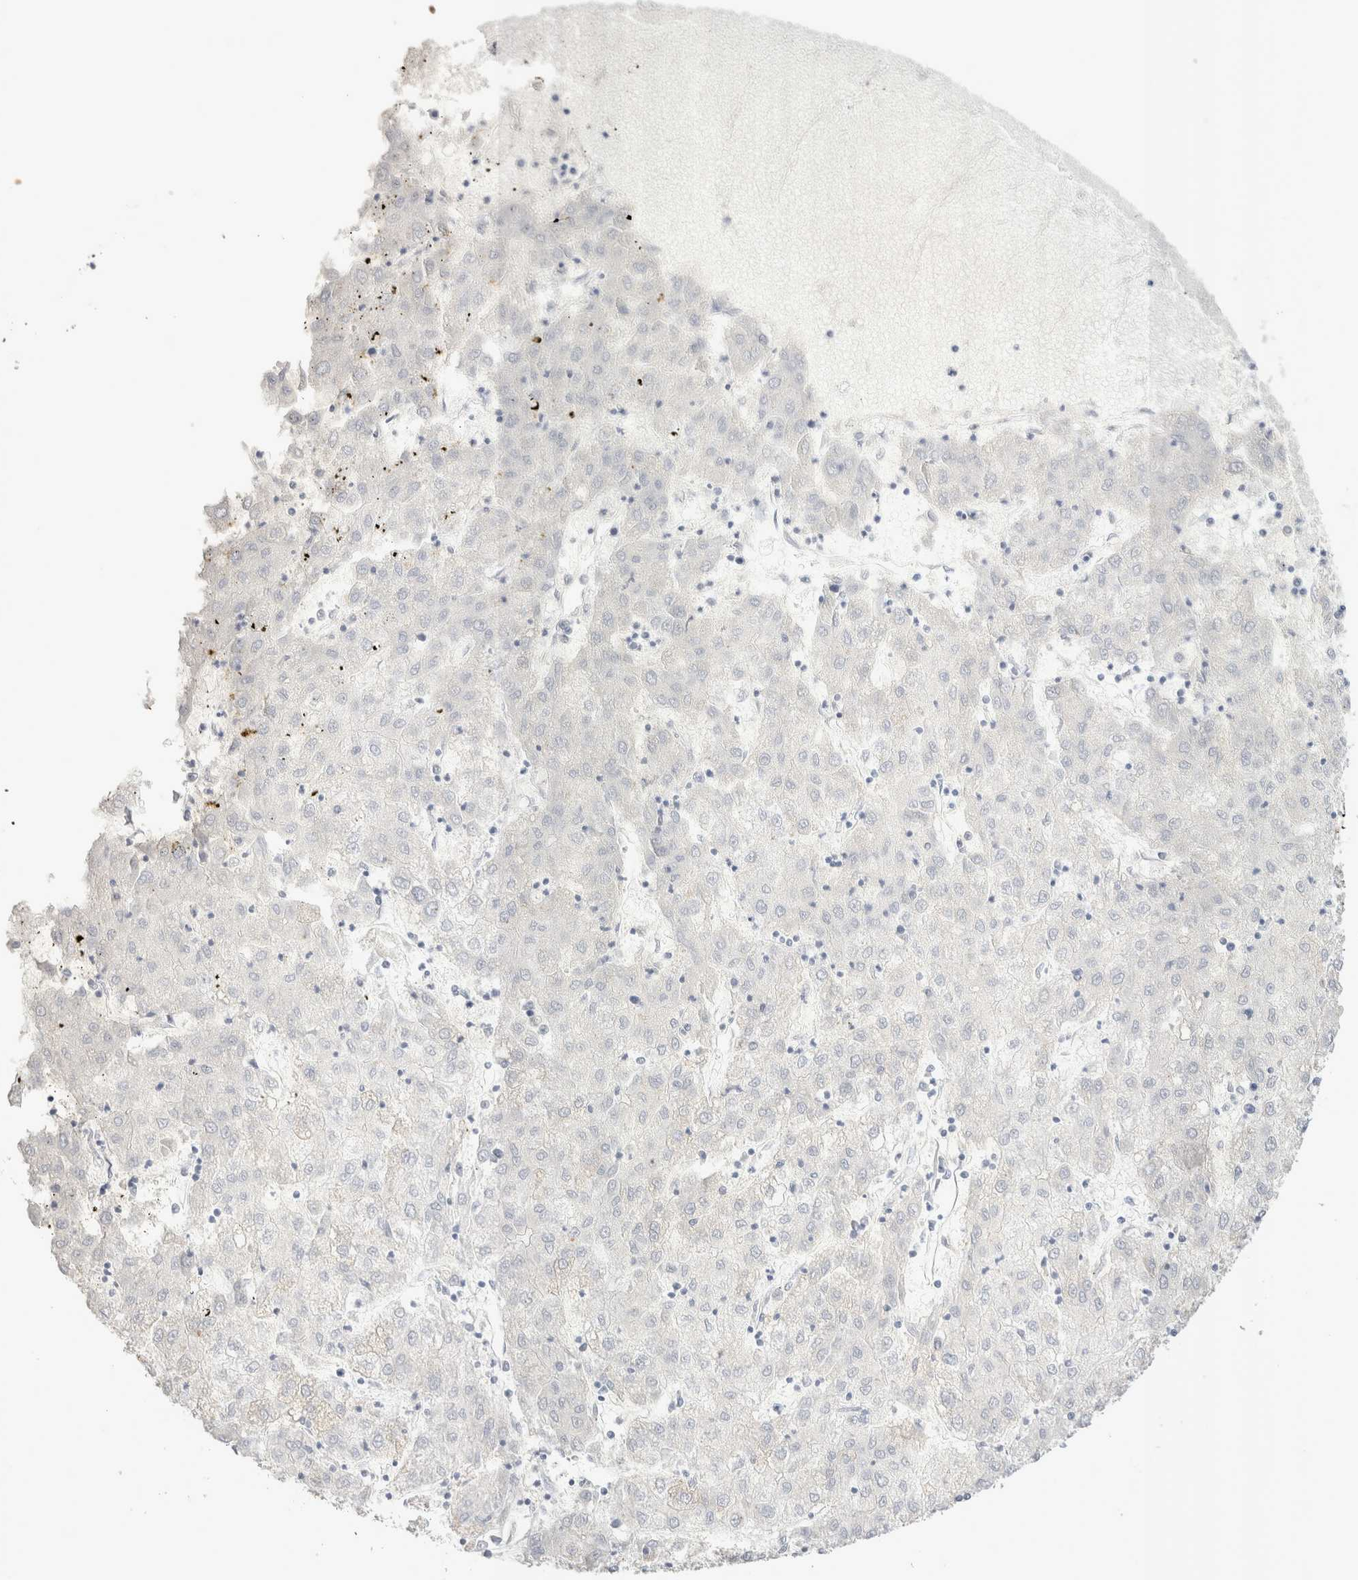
{"staining": {"intensity": "negative", "quantity": "none", "location": "none"}, "tissue": "liver cancer", "cell_type": "Tumor cells", "image_type": "cancer", "snomed": [{"axis": "morphology", "description": "Carcinoma, Hepatocellular, NOS"}, {"axis": "topography", "description": "Liver"}], "caption": "High power microscopy micrograph of an IHC photomicrograph of hepatocellular carcinoma (liver), revealing no significant expression in tumor cells.", "gene": "EPCAM", "patient": {"sex": "male", "age": 72}}